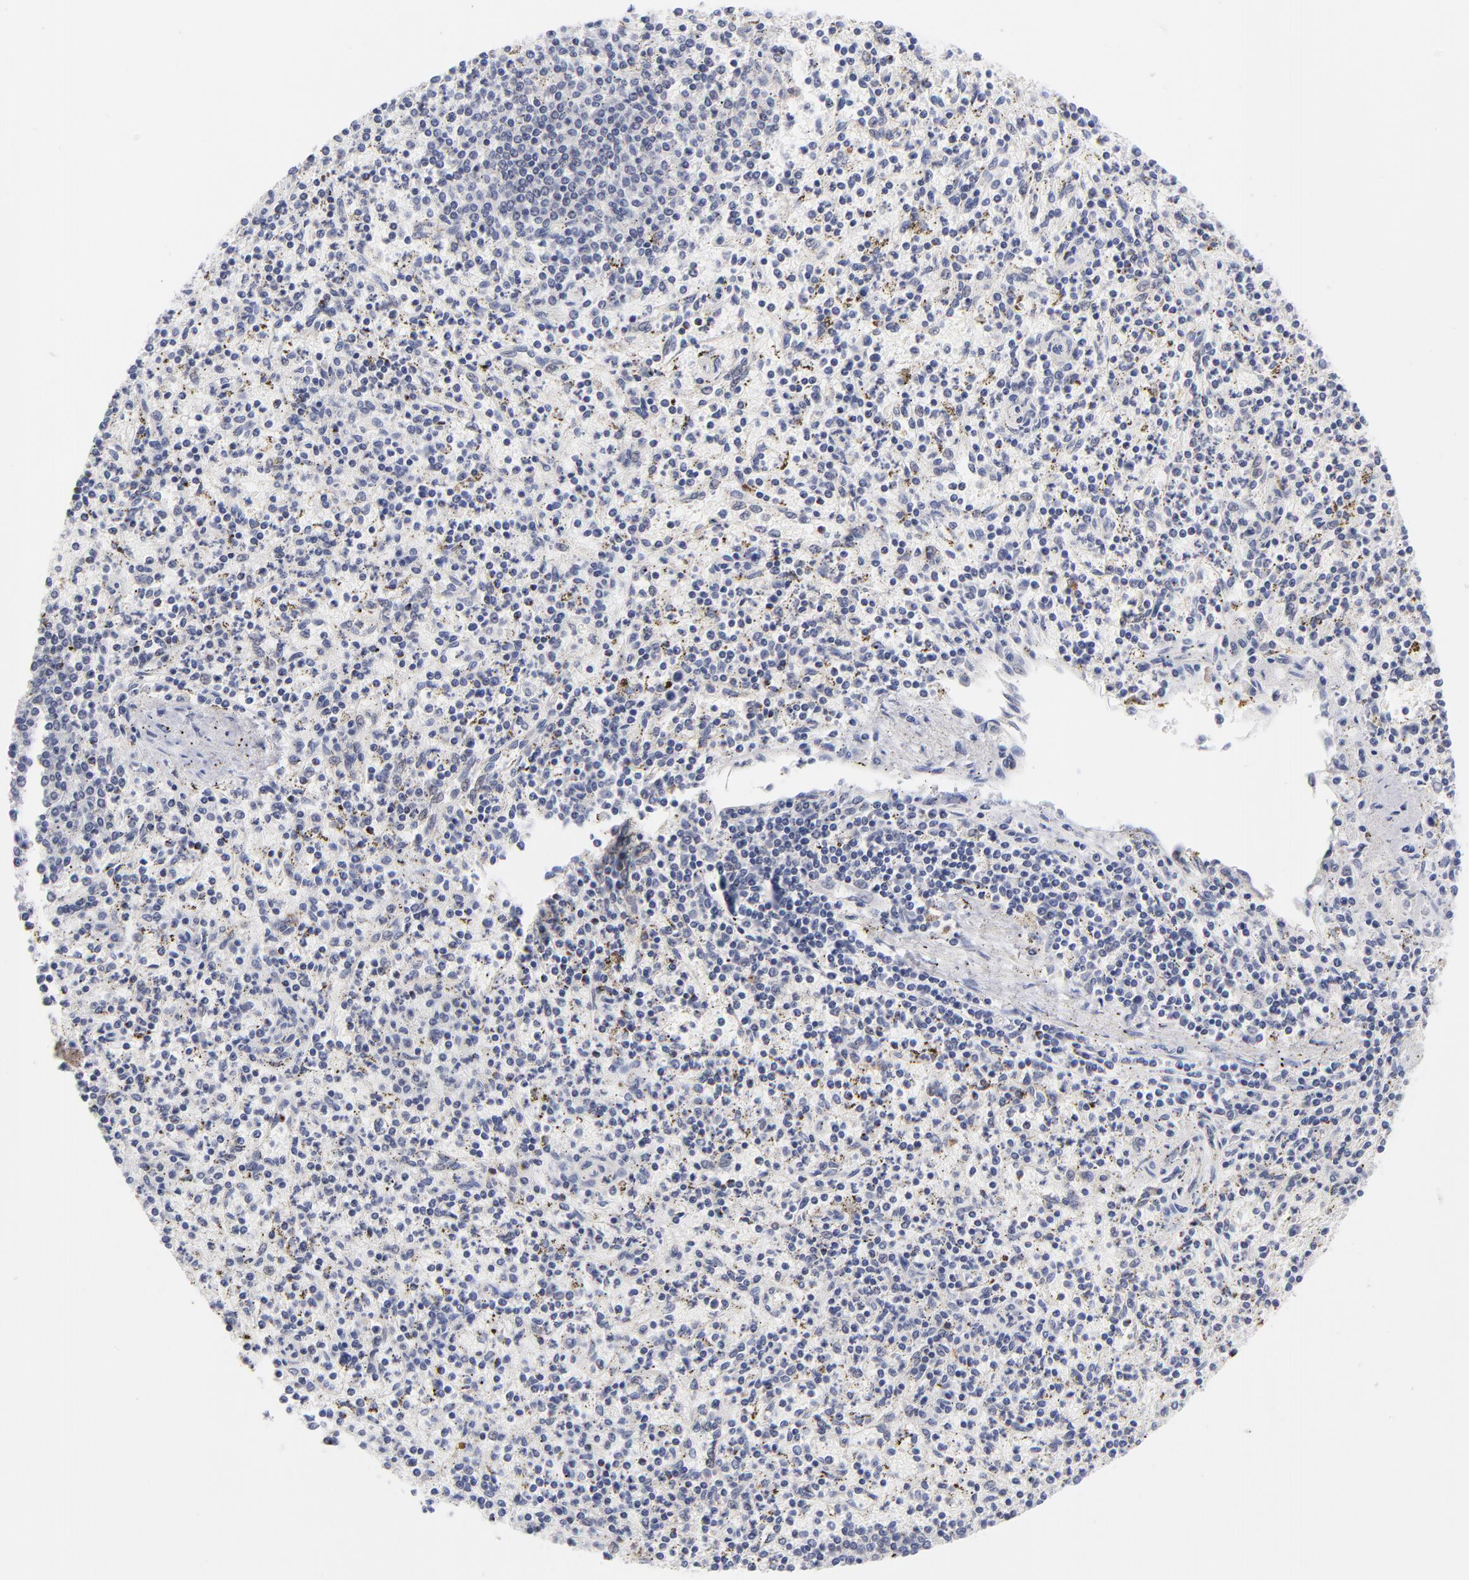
{"staining": {"intensity": "negative", "quantity": "none", "location": "none"}, "tissue": "spleen", "cell_type": "Cells in red pulp", "image_type": "normal", "snomed": [{"axis": "morphology", "description": "Normal tissue, NOS"}, {"axis": "topography", "description": "Spleen"}], "caption": "A photomicrograph of human spleen is negative for staining in cells in red pulp. (Immunohistochemistry (ihc), brightfield microscopy, high magnification).", "gene": "WSB1", "patient": {"sex": "male", "age": 72}}